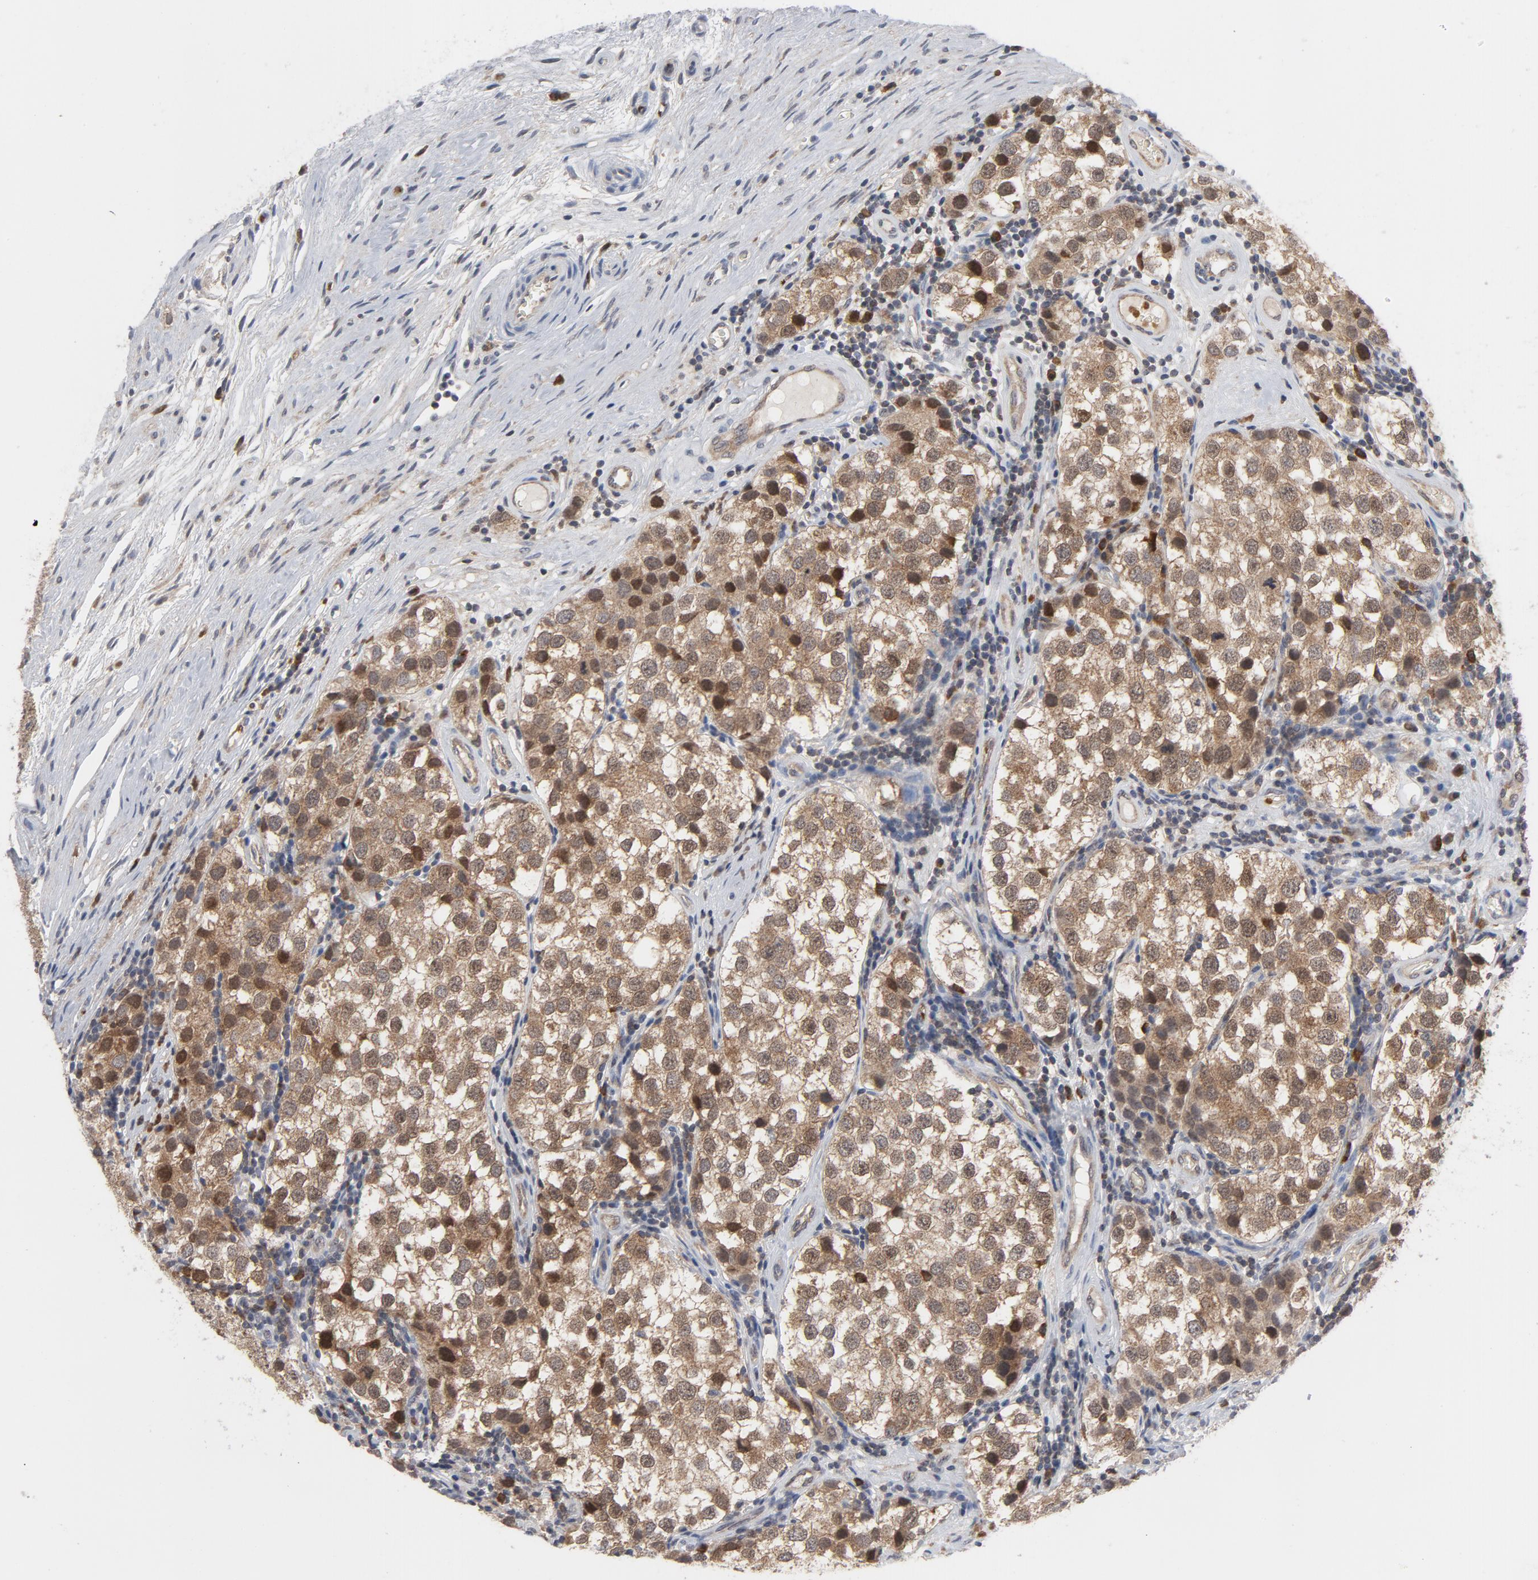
{"staining": {"intensity": "moderate", "quantity": ">75%", "location": "cytoplasmic/membranous,nuclear"}, "tissue": "testis cancer", "cell_type": "Tumor cells", "image_type": "cancer", "snomed": [{"axis": "morphology", "description": "Seminoma, NOS"}, {"axis": "topography", "description": "Testis"}], "caption": "Seminoma (testis) was stained to show a protein in brown. There is medium levels of moderate cytoplasmic/membranous and nuclear staining in about >75% of tumor cells.", "gene": "PRDX1", "patient": {"sex": "male", "age": 39}}